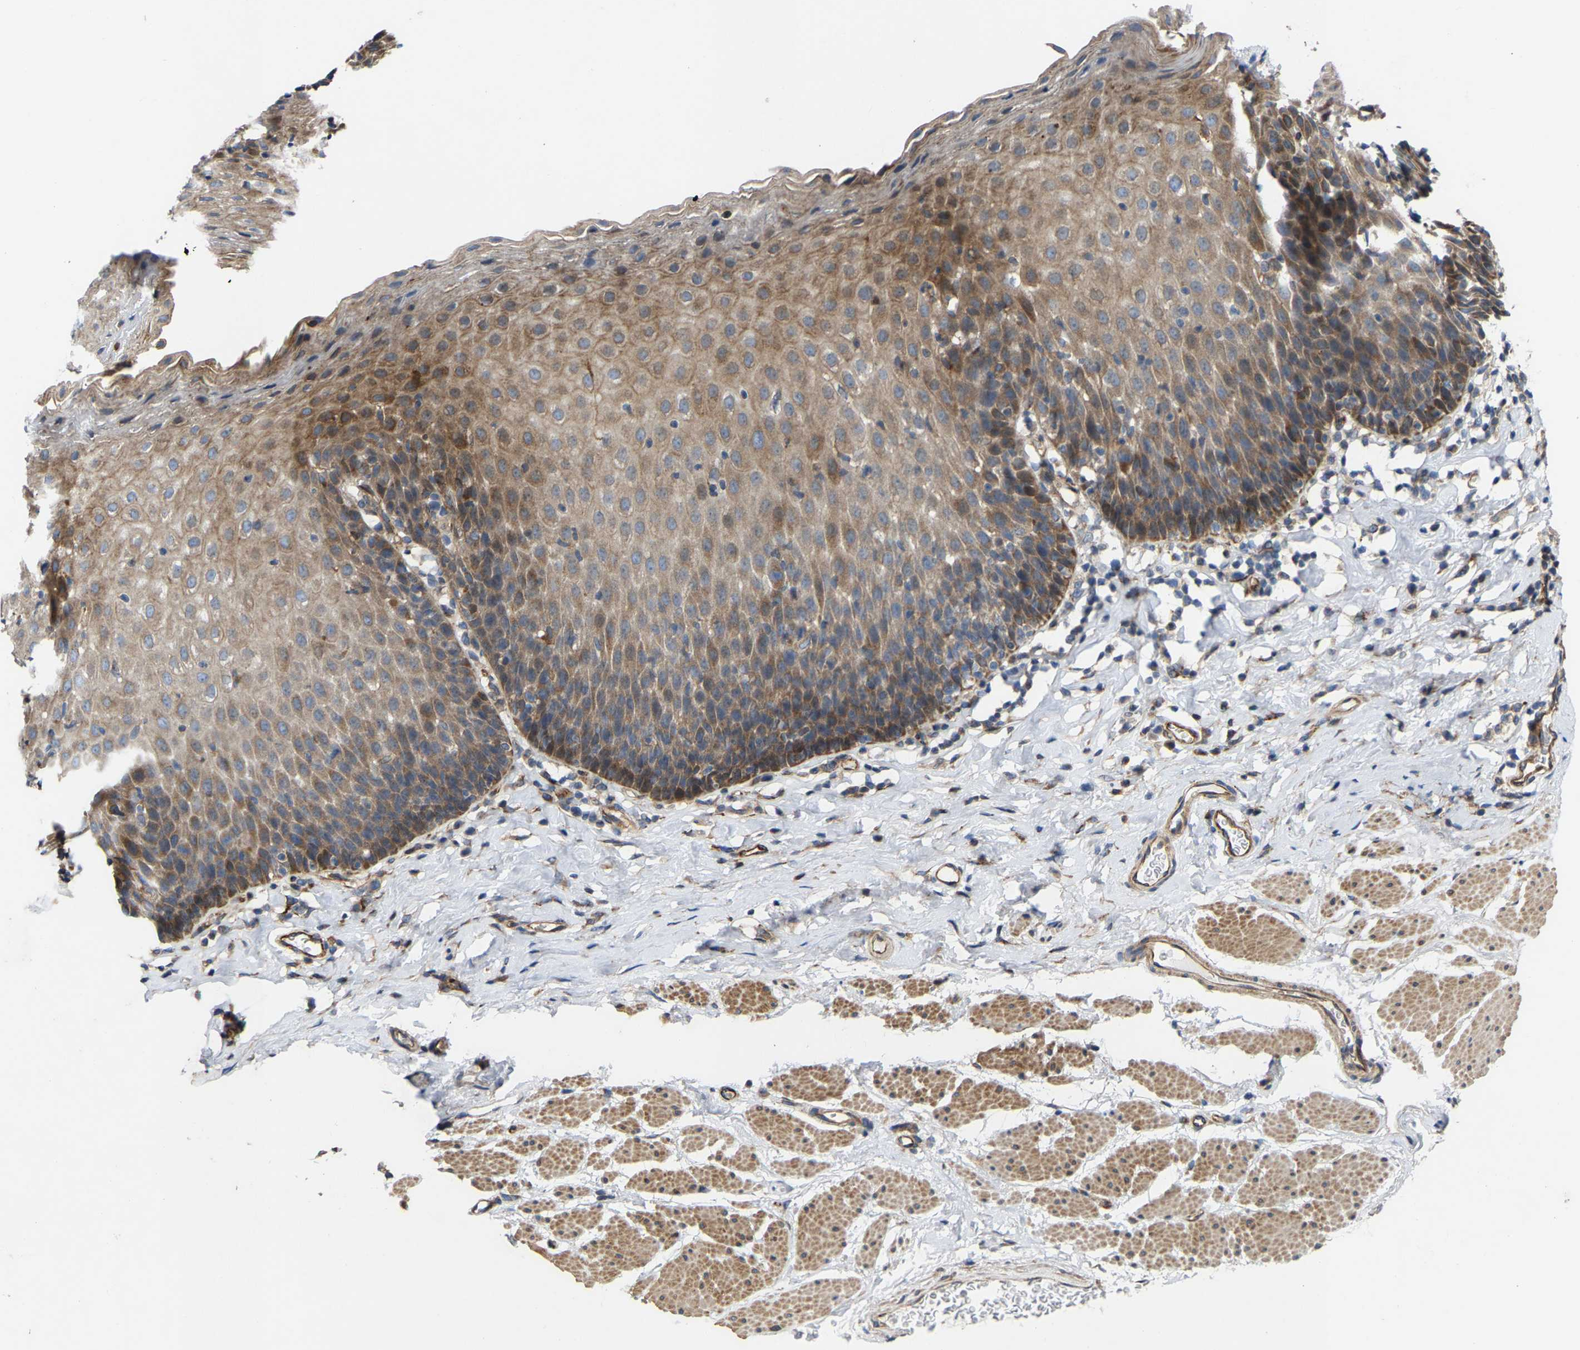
{"staining": {"intensity": "moderate", "quantity": "25%-75%", "location": "cytoplasmic/membranous"}, "tissue": "esophagus", "cell_type": "Squamous epithelial cells", "image_type": "normal", "snomed": [{"axis": "morphology", "description": "Normal tissue, NOS"}, {"axis": "topography", "description": "Esophagus"}], "caption": "Protein expression analysis of normal esophagus reveals moderate cytoplasmic/membranous expression in approximately 25%-75% of squamous epithelial cells. Using DAB (brown) and hematoxylin (blue) stains, captured at high magnification using brightfield microscopy.", "gene": "TOR1B", "patient": {"sex": "female", "age": 61}}